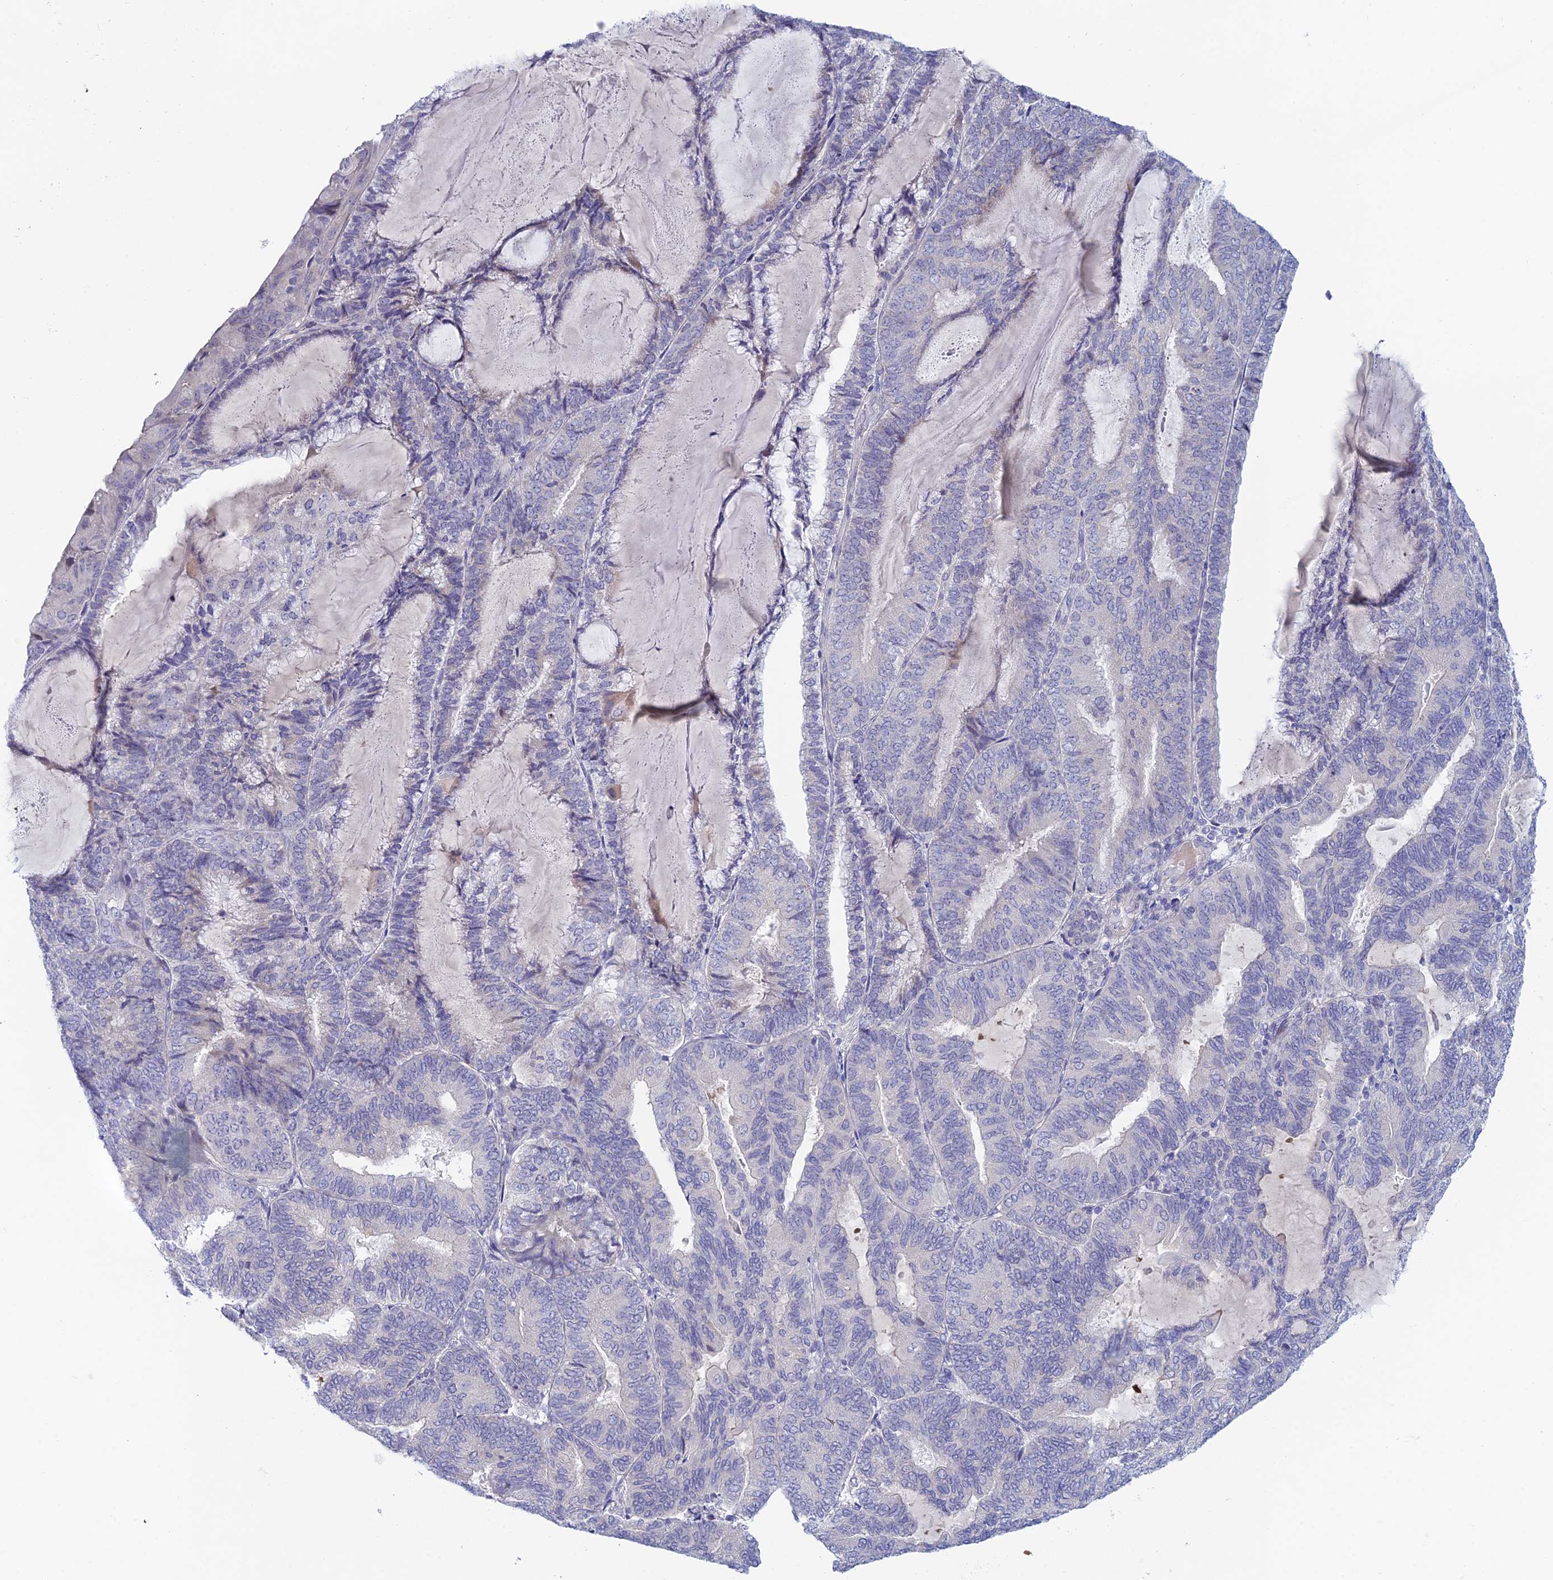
{"staining": {"intensity": "negative", "quantity": "none", "location": "none"}, "tissue": "endometrial cancer", "cell_type": "Tumor cells", "image_type": "cancer", "snomed": [{"axis": "morphology", "description": "Adenocarcinoma, NOS"}, {"axis": "topography", "description": "Endometrium"}], "caption": "DAB immunohistochemical staining of human endometrial cancer (adenocarcinoma) reveals no significant expression in tumor cells.", "gene": "XPO7", "patient": {"sex": "female", "age": 81}}